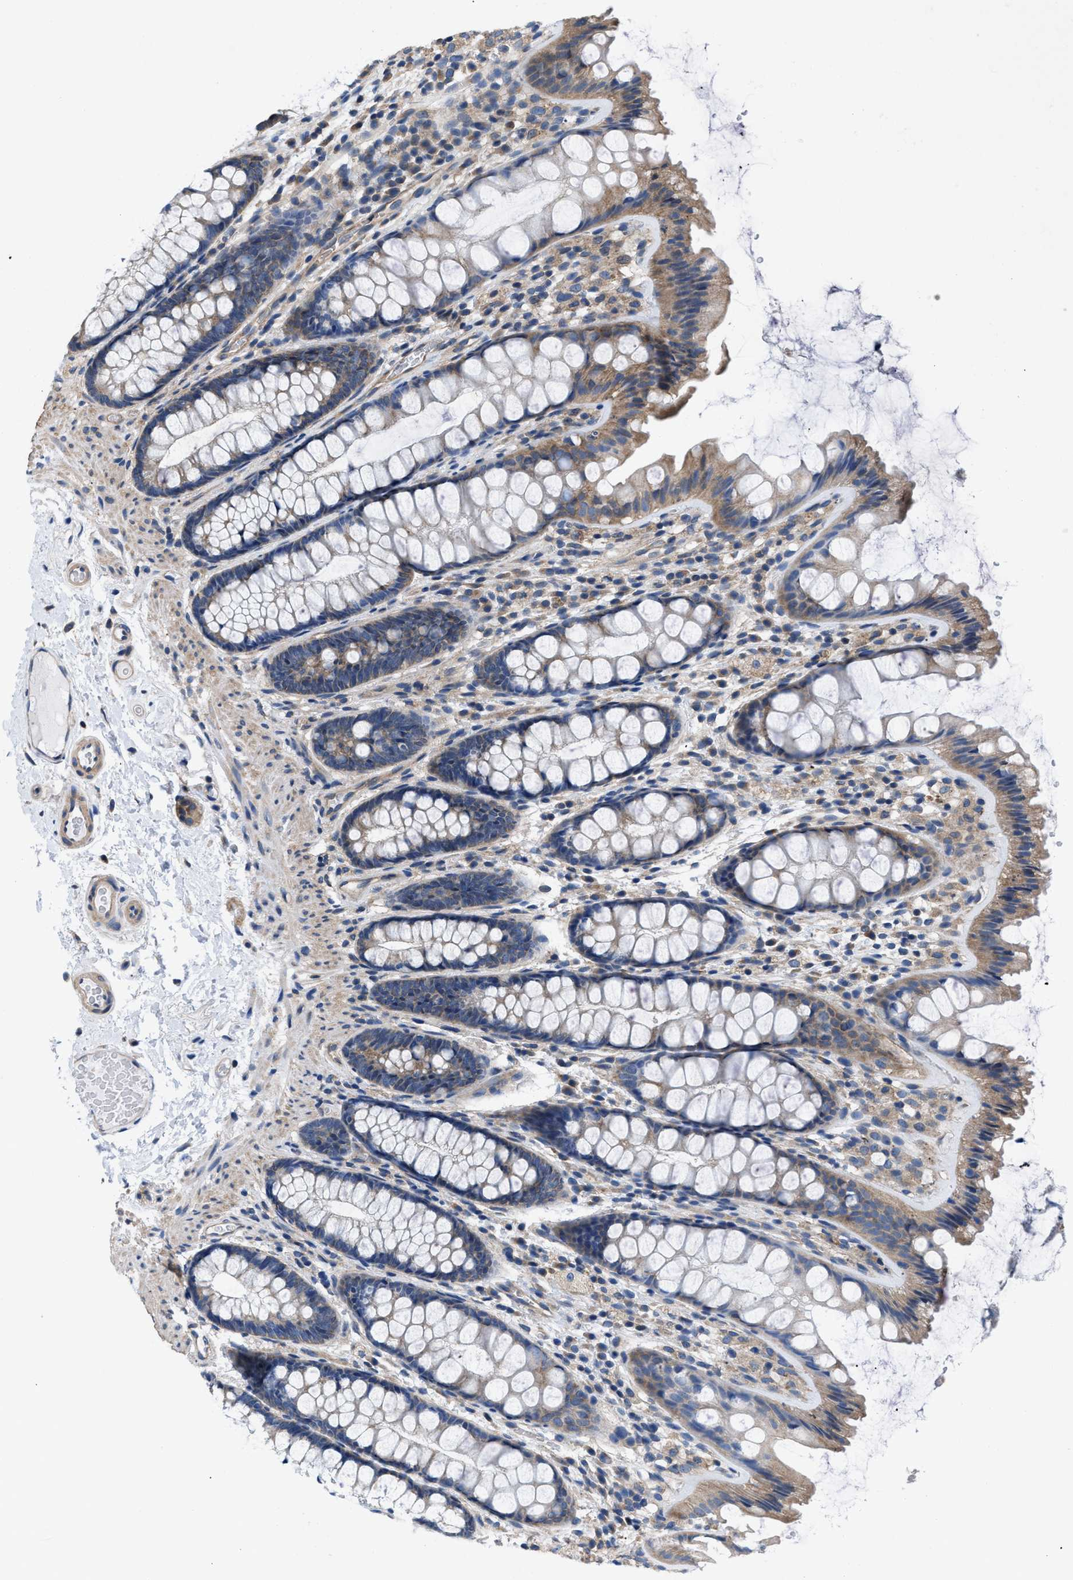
{"staining": {"intensity": "weak", "quantity": ">75%", "location": "cytoplasmic/membranous"}, "tissue": "colon", "cell_type": "Endothelial cells", "image_type": "normal", "snomed": [{"axis": "morphology", "description": "Normal tissue, NOS"}, {"axis": "topography", "description": "Colon"}], "caption": "Protein staining by immunohistochemistry displays weak cytoplasmic/membranous positivity in approximately >75% of endothelial cells in normal colon.", "gene": "CEP128", "patient": {"sex": "female", "age": 56}}